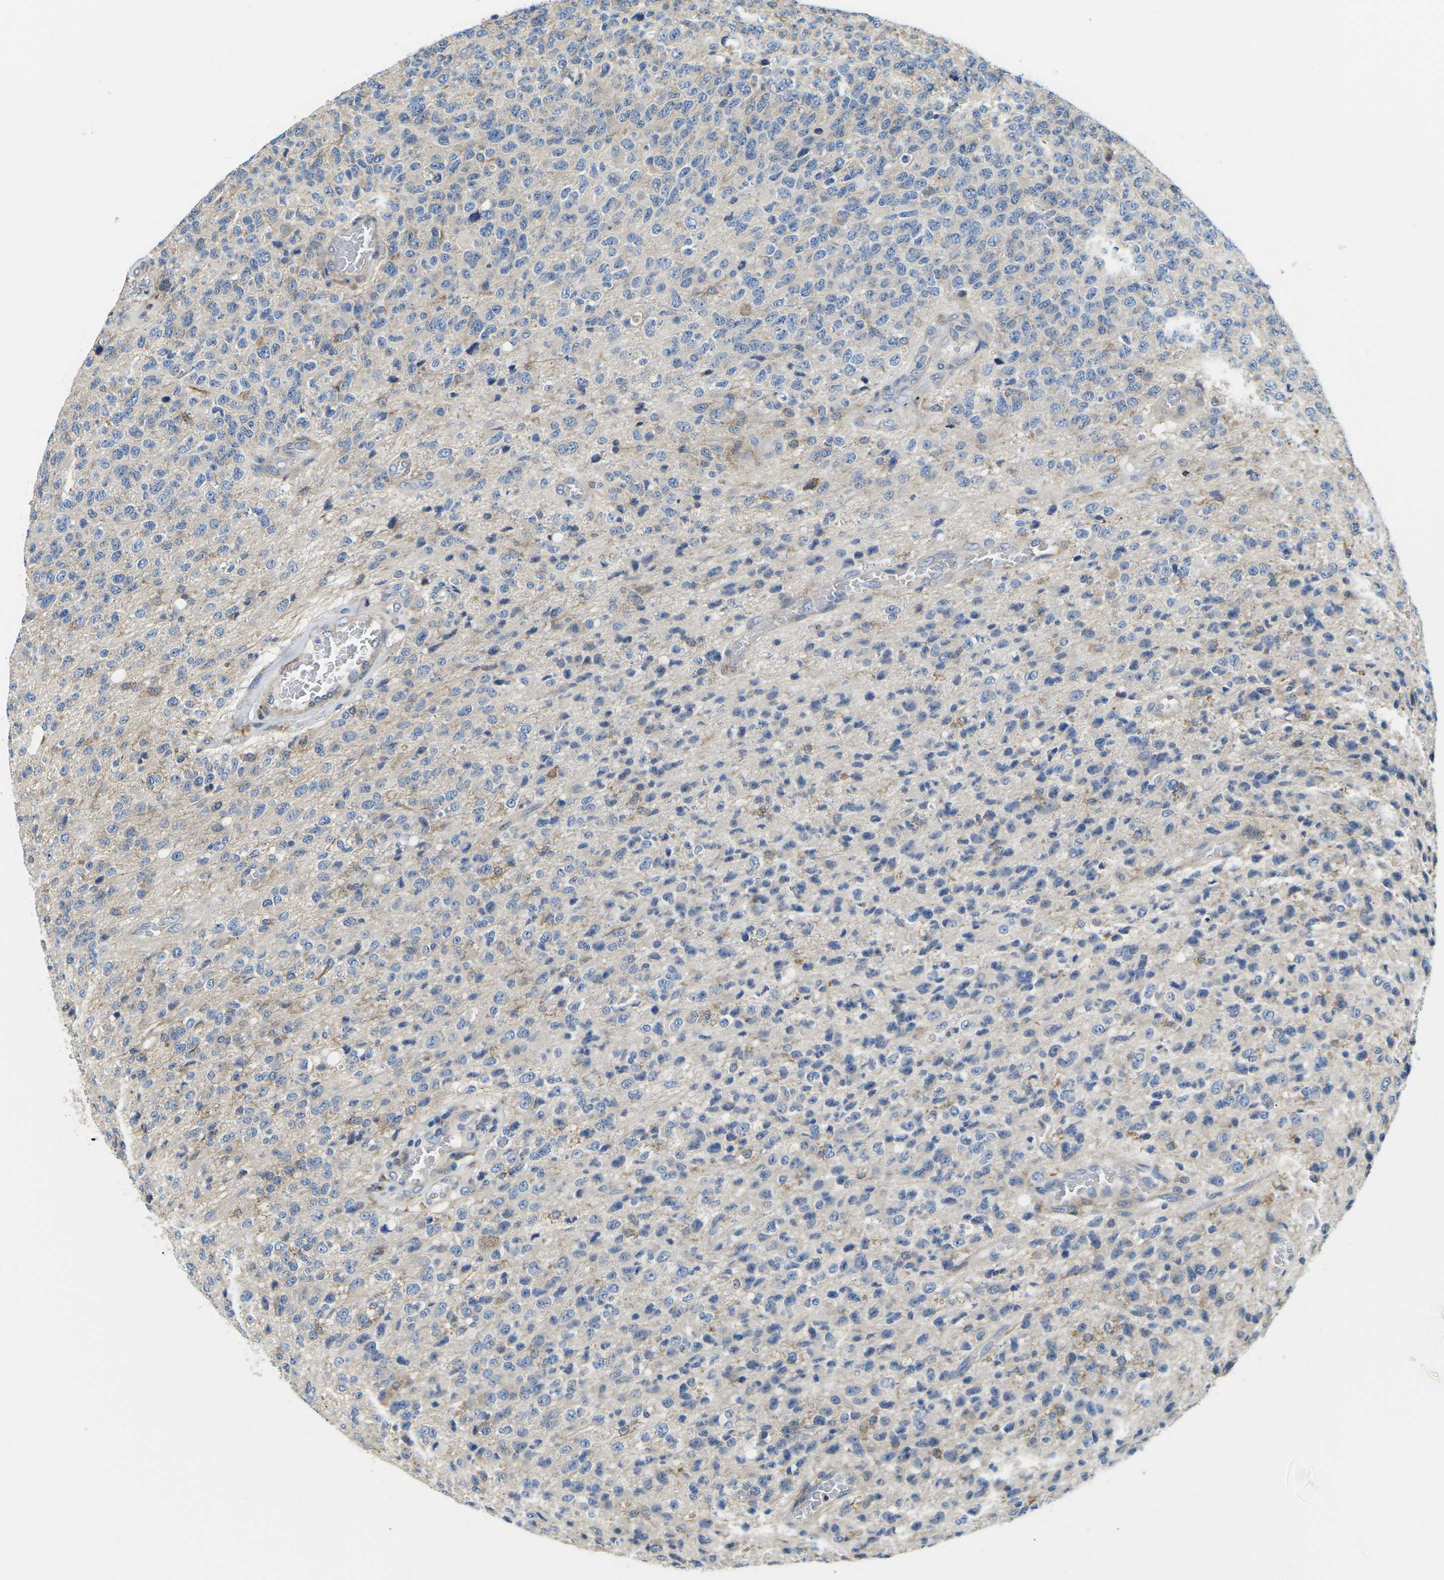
{"staining": {"intensity": "negative", "quantity": "none", "location": "none"}, "tissue": "glioma", "cell_type": "Tumor cells", "image_type": "cancer", "snomed": [{"axis": "morphology", "description": "Glioma, malignant, High grade"}, {"axis": "topography", "description": "pancreas cauda"}], "caption": "An immunohistochemistry (IHC) micrograph of malignant glioma (high-grade) is shown. There is no staining in tumor cells of malignant glioma (high-grade).", "gene": "TMEFF2", "patient": {"sex": "male", "age": 60}}